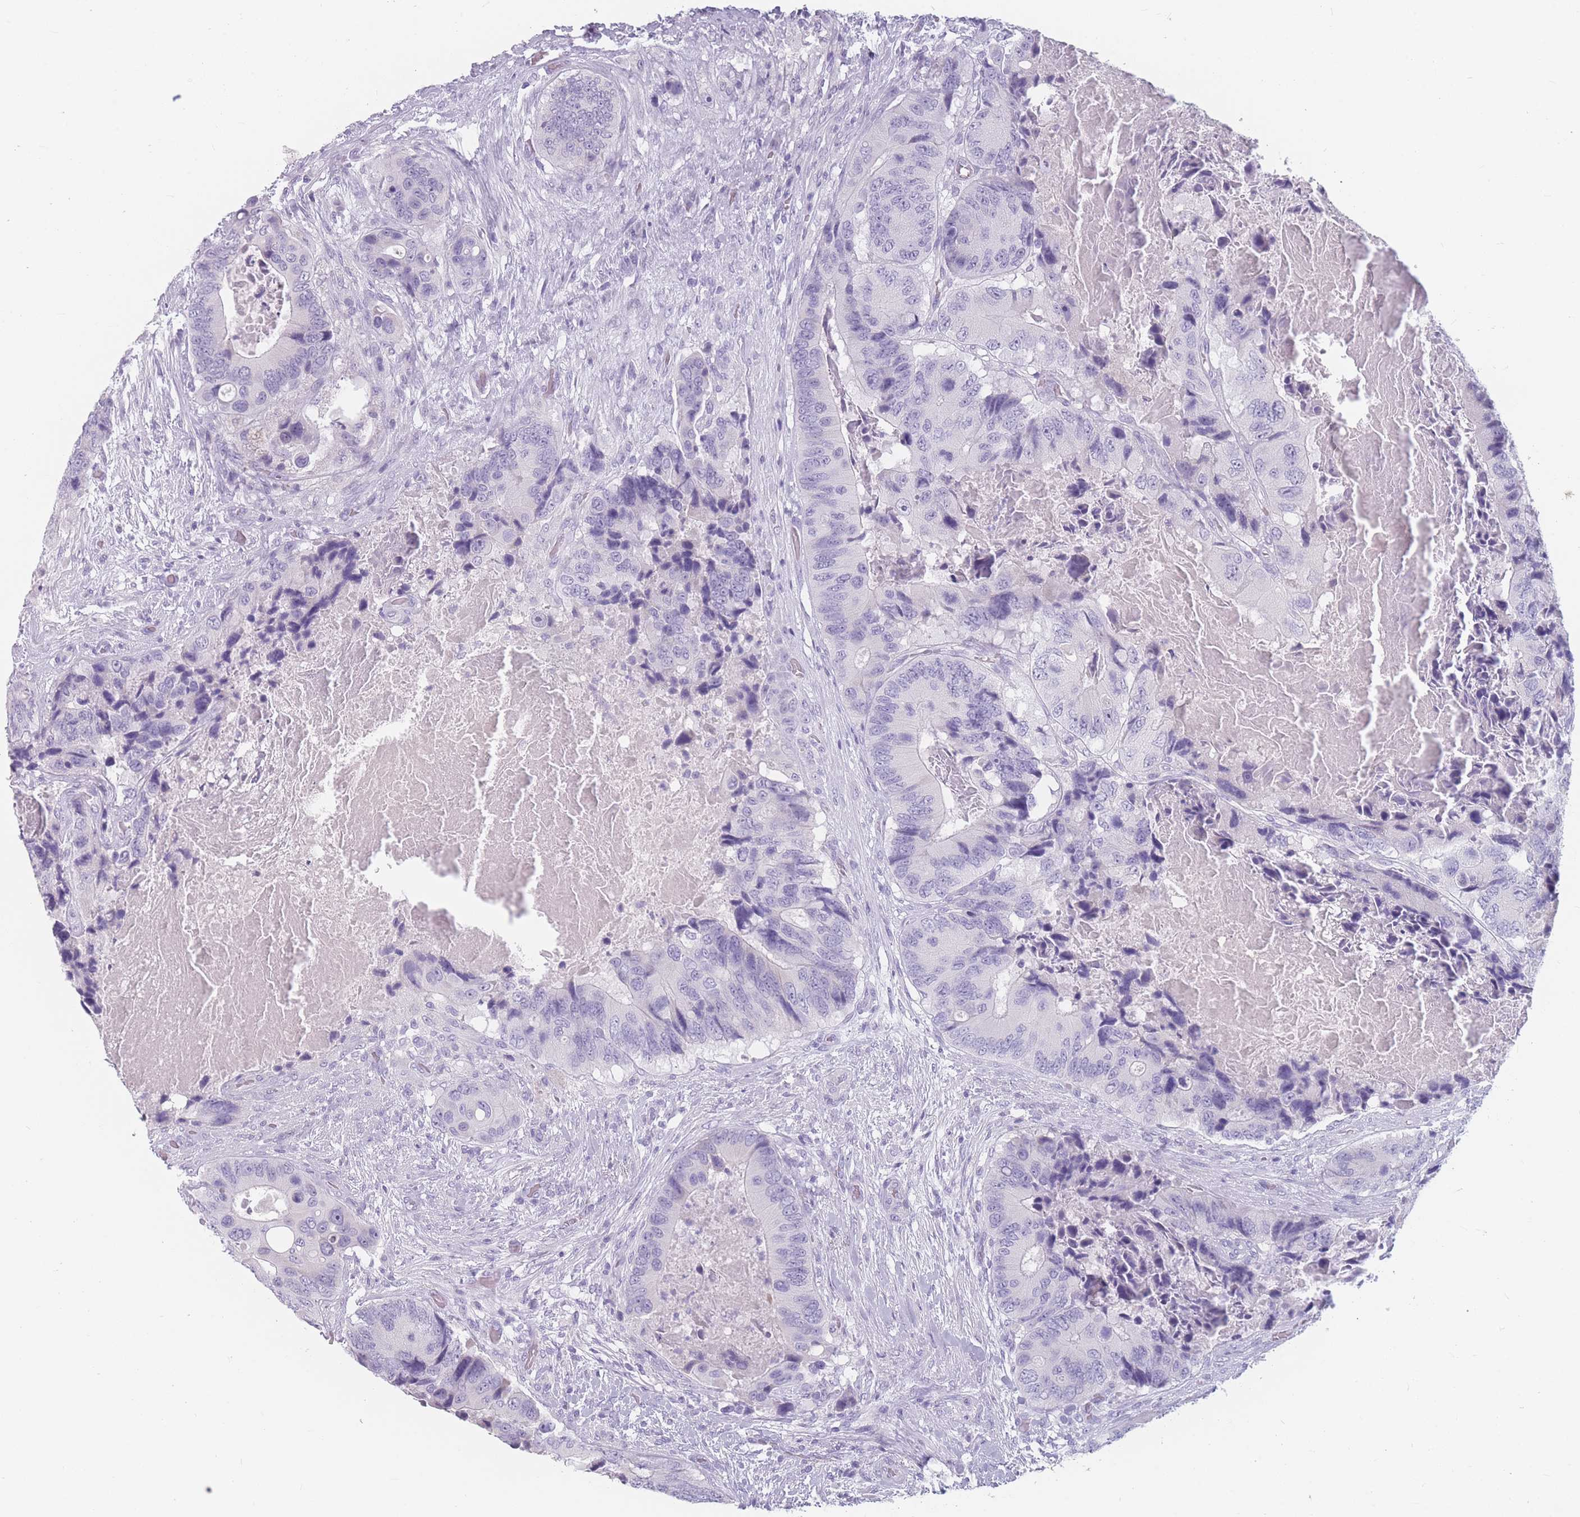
{"staining": {"intensity": "negative", "quantity": "none", "location": "none"}, "tissue": "colorectal cancer", "cell_type": "Tumor cells", "image_type": "cancer", "snomed": [{"axis": "morphology", "description": "Adenocarcinoma, NOS"}, {"axis": "topography", "description": "Colon"}], "caption": "DAB immunohistochemical staining of colorectal cancer (adenocarcinoma) shows no significant staining in tumor cells. Brightfield microscopy of immunohistochemistry (IHC) stained with DAB (3,3'-diaminobenzidine) (brown) and hematoxylin (blue), captured at high magnification.", "gene": "CCNO", "patient": {"sex": "male", "age": 84}}